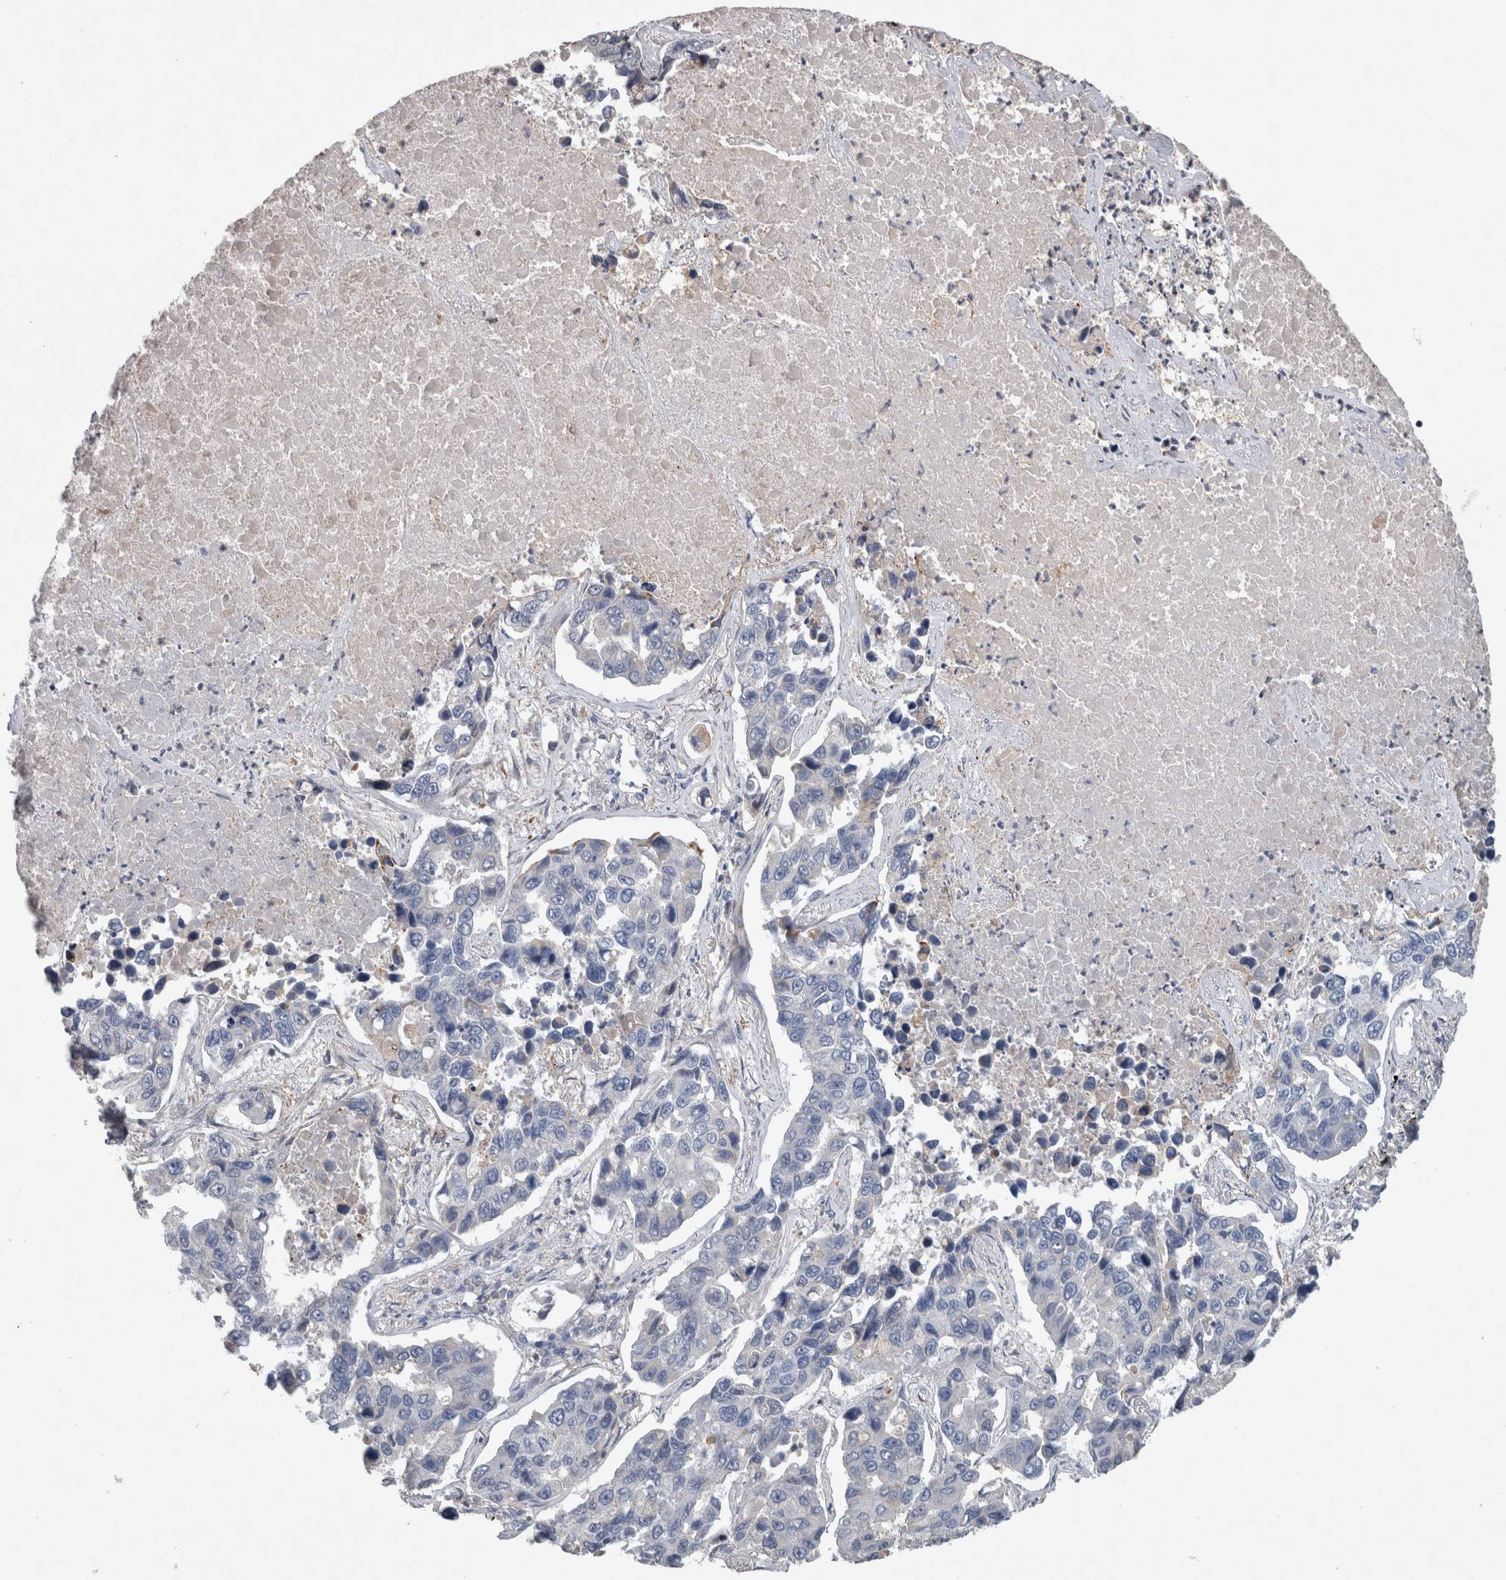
{"staining": {"intensity": "negative", "quantity": "none", "location": "none"}, "tissue": "lung cancer", "cell_type": "Tumor cells", "image_type": "cancer", "snomed": [{"axis": "morphology", "description": "Adenocarcinoma, NOS"}, {"axis": "topography", "description": "Lung"}], "caption": "Histopathology image shows no significant protein expression in tumor cells of adenocarcinoma (lung).", "gene": "HEXD", "patient": {"sex": "male", "age": 64}}